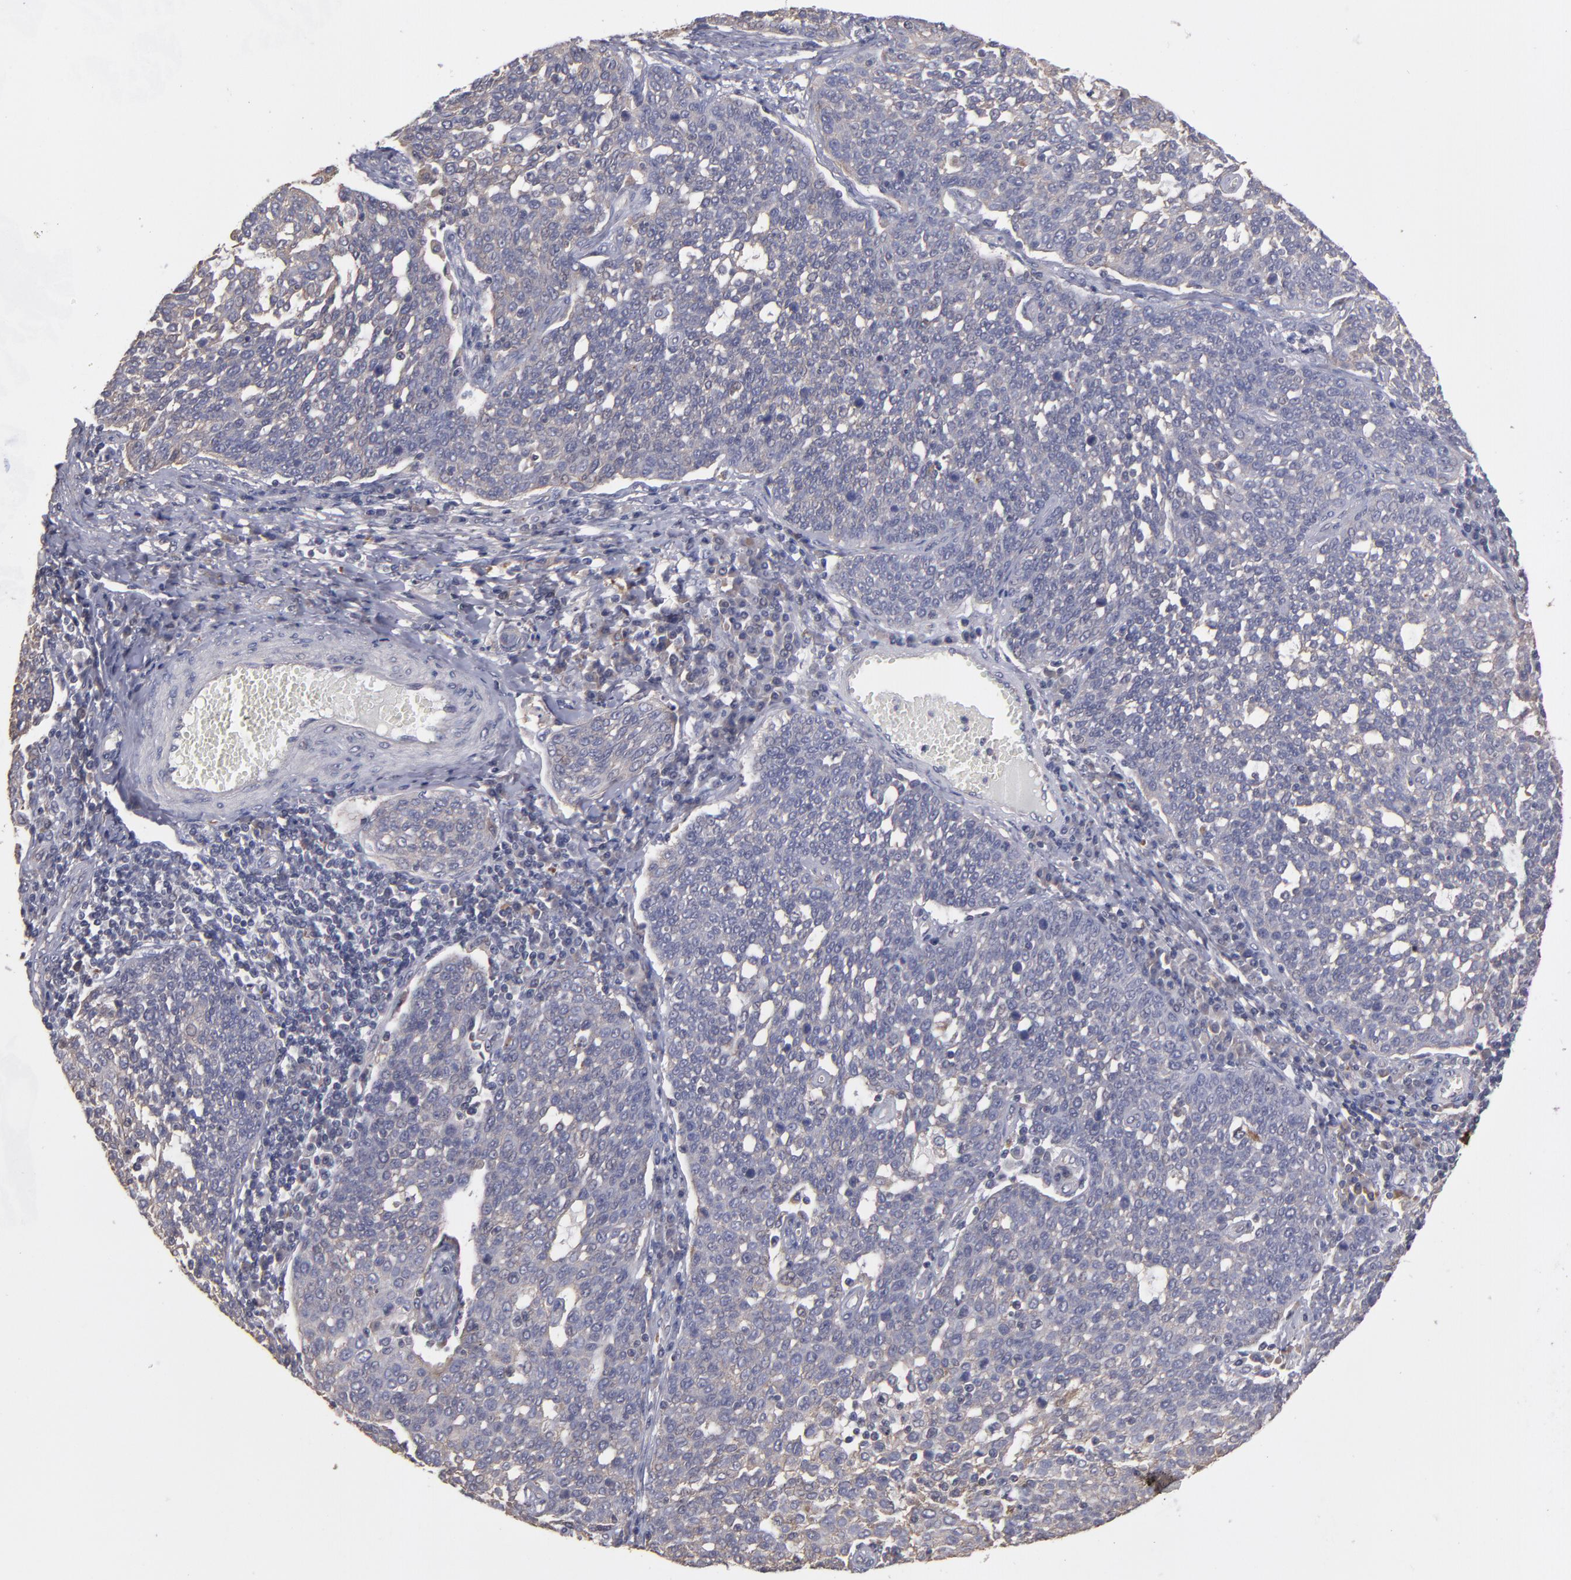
{"staining": {"intensity": "weak", "quantity": "25%-75%", "location": "cytoplasmic/membranous"}, "tissue": "cervical cancer", "cell_type": "Tumor cells", "image_type": "cancer", "snomed": [{"axis": "morphology", "description": "Squamous cell carcinoma, NOS"}, {"axis": "topography", "description": "Cervix"}], "caption": "Protein staining by immunohistochemistry (IHC) reveals weak cytoplasmic/membranous positivity in about 25%-75% of tumor cells in cervical cancer. (DAB = brown stain, brightfield microscopy at high magnification).", "gene": "CTSO", "patient": {"sex": "female", "age": 34}}